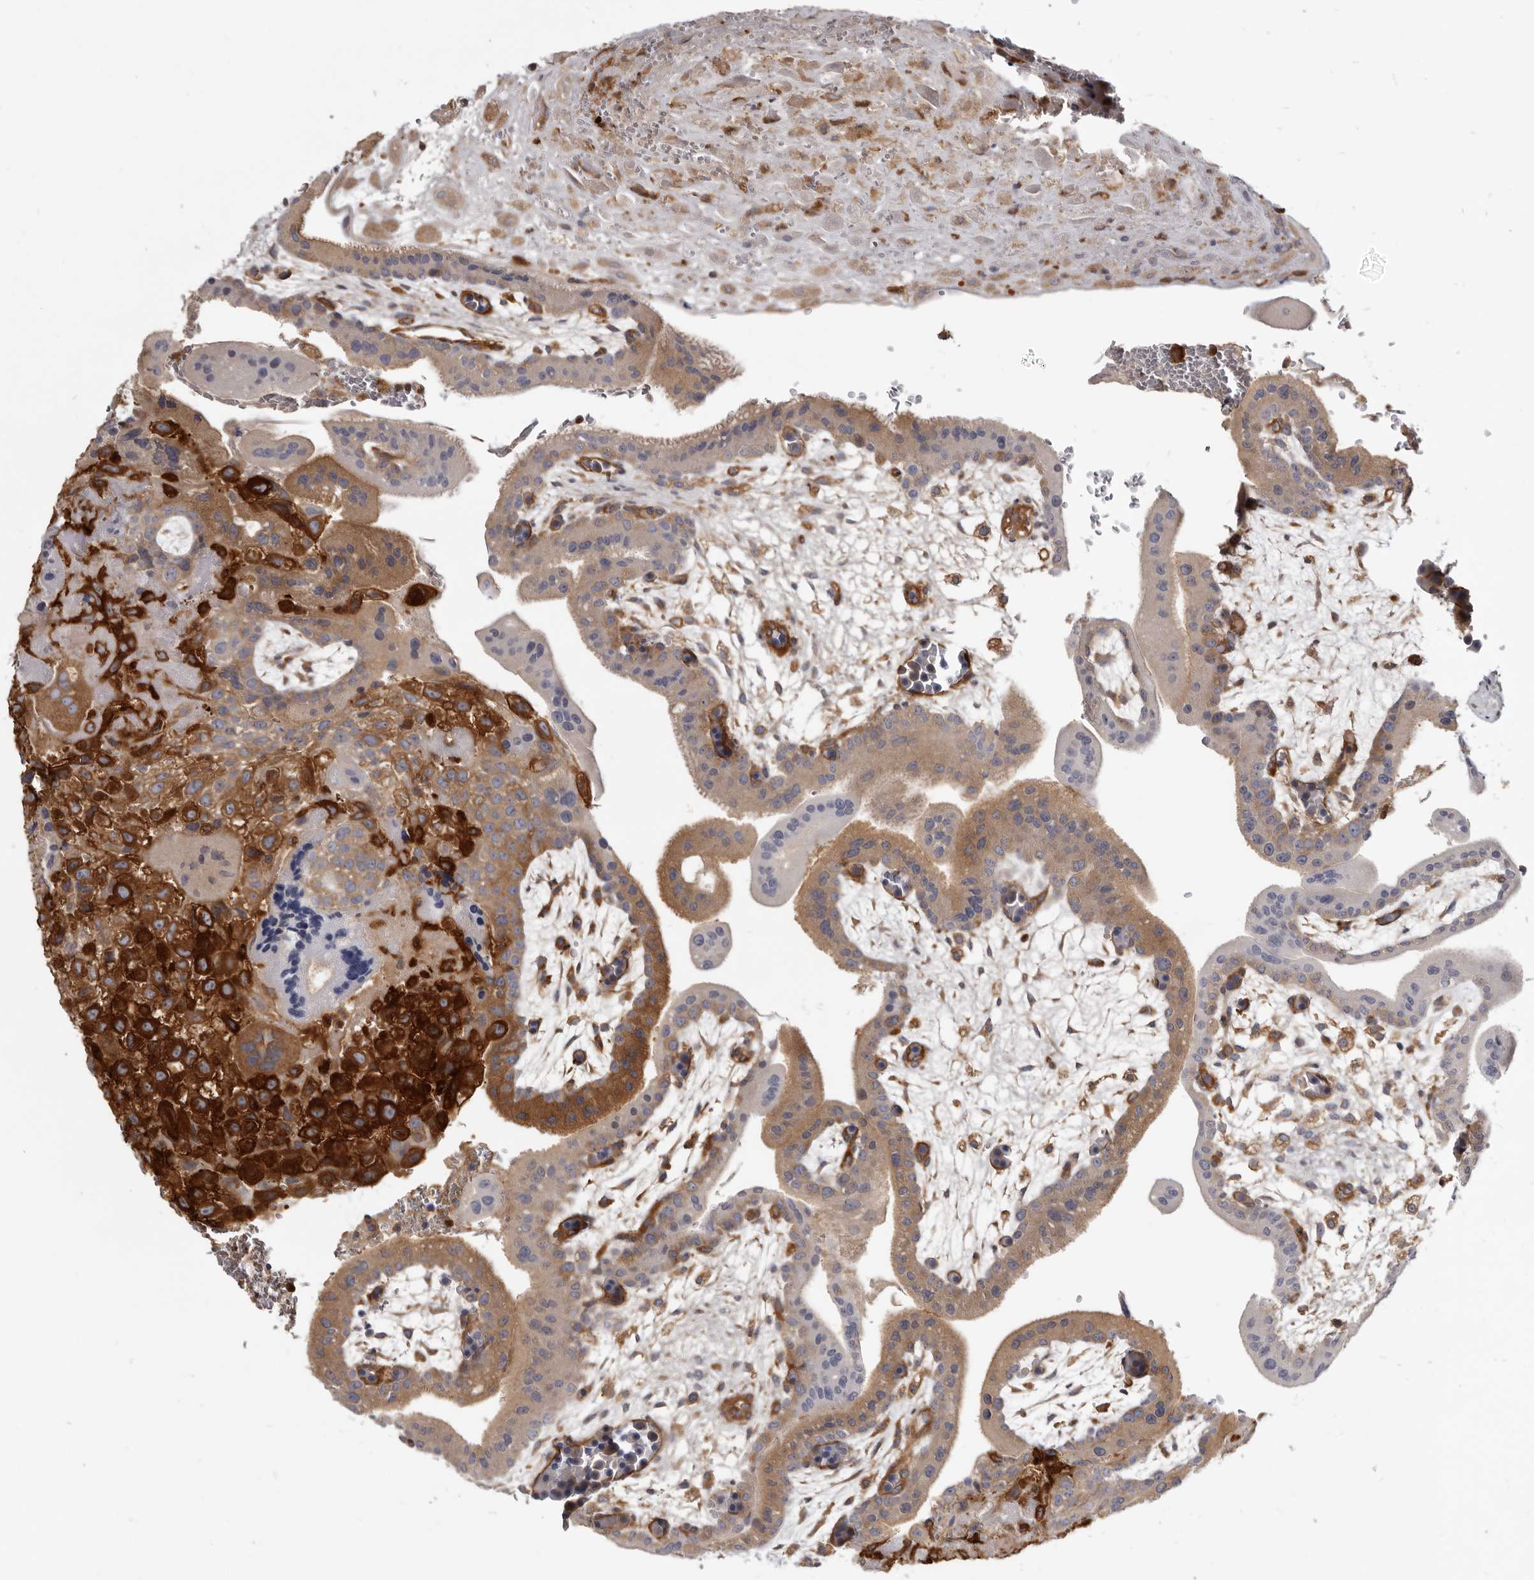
{"staining": {"intensity": "strong", "quantity": ">75%", "location": "cytoplasmic/membranous"}, "tissue": "placenta", "cell_type": "Decidual cells", "image_type": "normal", "snomed": [{"axis": "morphology", "description": "Normal tissue, NOS"}, {"axis": "topography", "description": "Placenta"}], "caption": "This micrograph displays immunohistochemistry staining of unremarkable placenta, with high strong cytoplasmic/membranous expression in about >75% of decidual cells.", "gene": "CBL", "patient": {"sex": "female", "age": 35}}